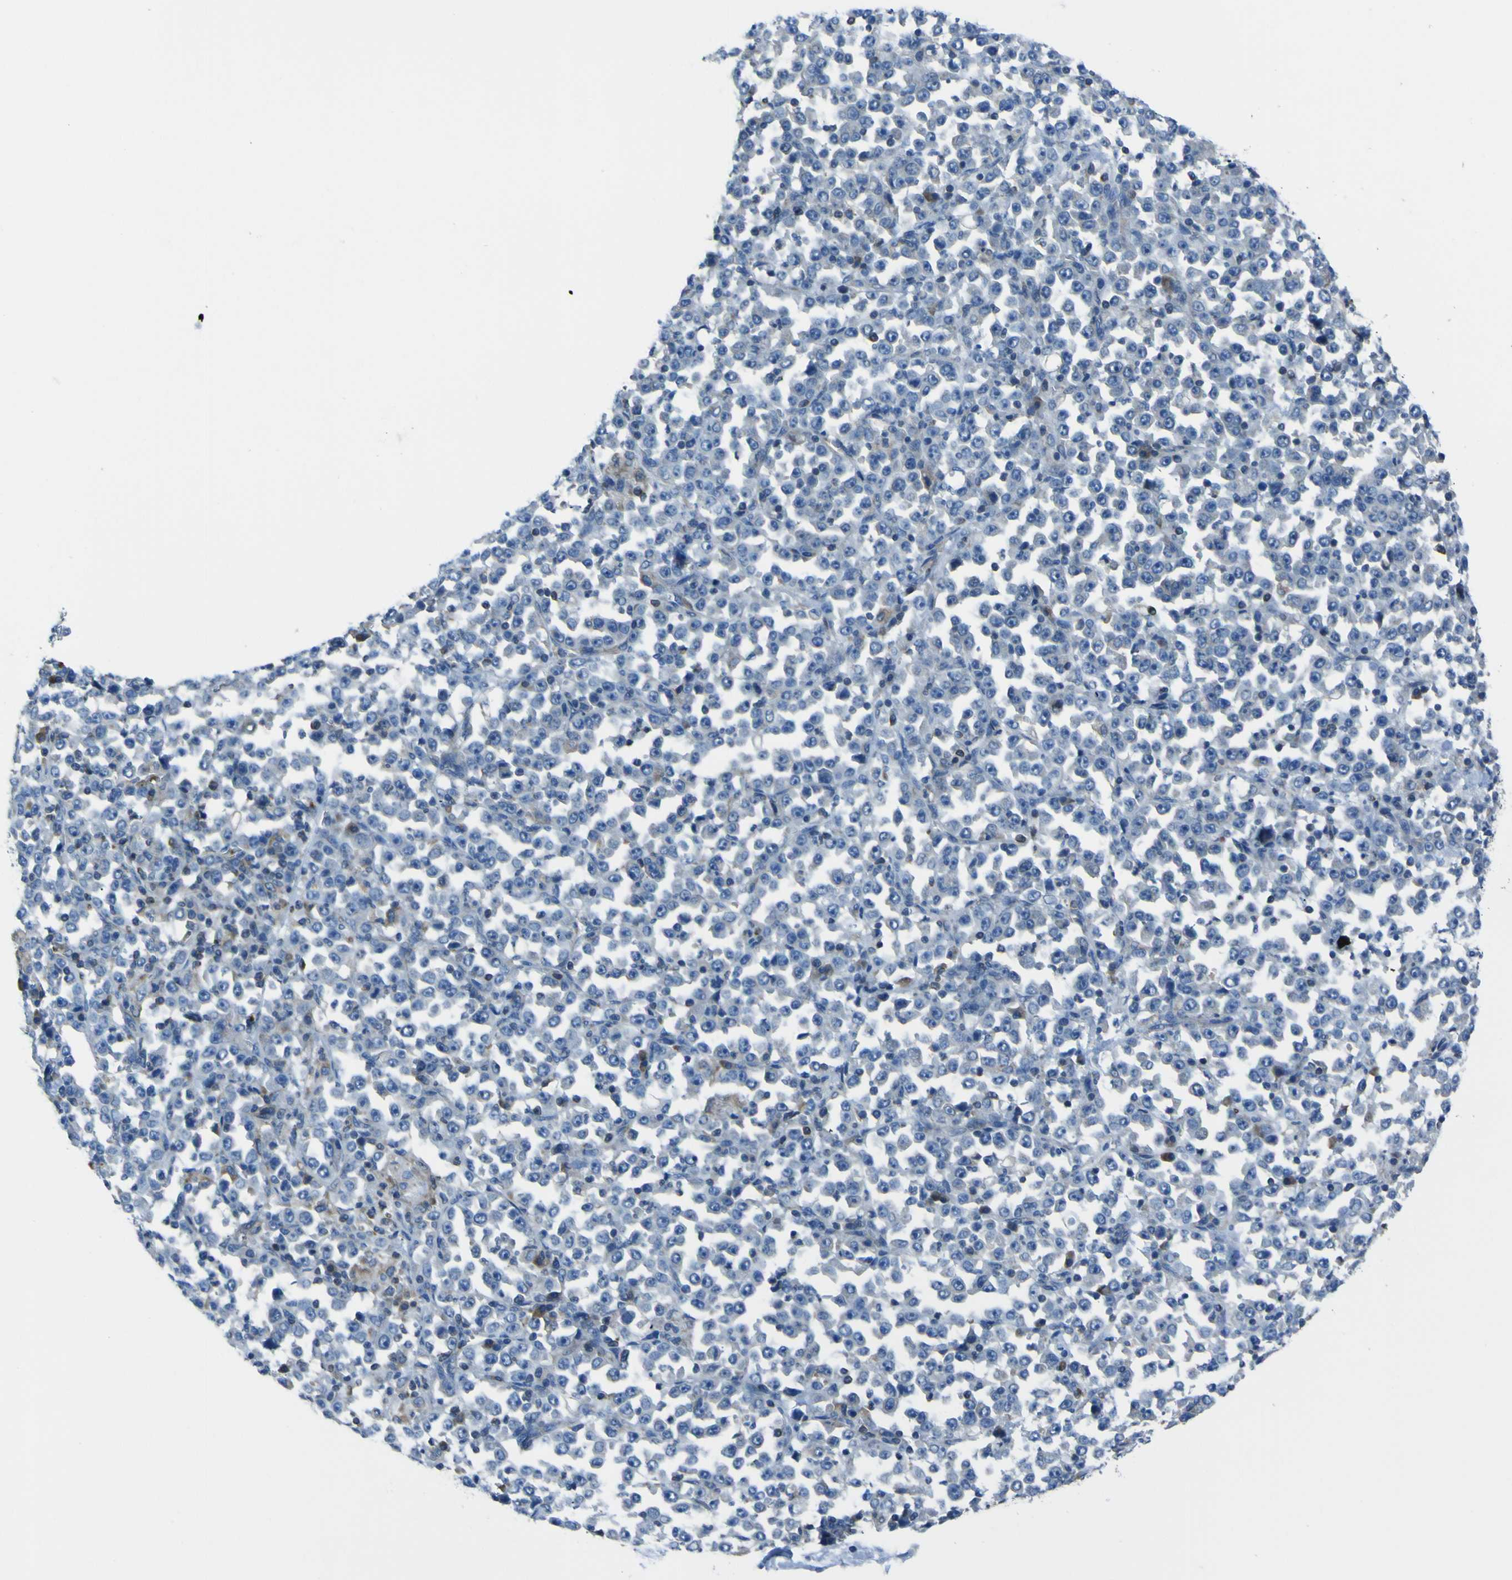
{"staining": {"intensity": "negative", "quantity": "none", "location": "none"}, "tissue": "stomach cancer", "cell_type": "Tumor cells", "image_type": "cancer", "snomed": [{"axis": "morphology", "description": "Normal tissue, NOS"}, {"axis": "morphology", "description": "Adenocarcinoma, NOS"}, {"axis": "topography", "description": "Stomach, upper"}, {"axis": "topography", "description": "Stomach"}], "caption": "Immunohistochemical staining of human stomach adenocarcinoma reveals no significant expression in tumor cells.", "gene": "STIM1", "patient": {"sex": "male", "age": 59}}